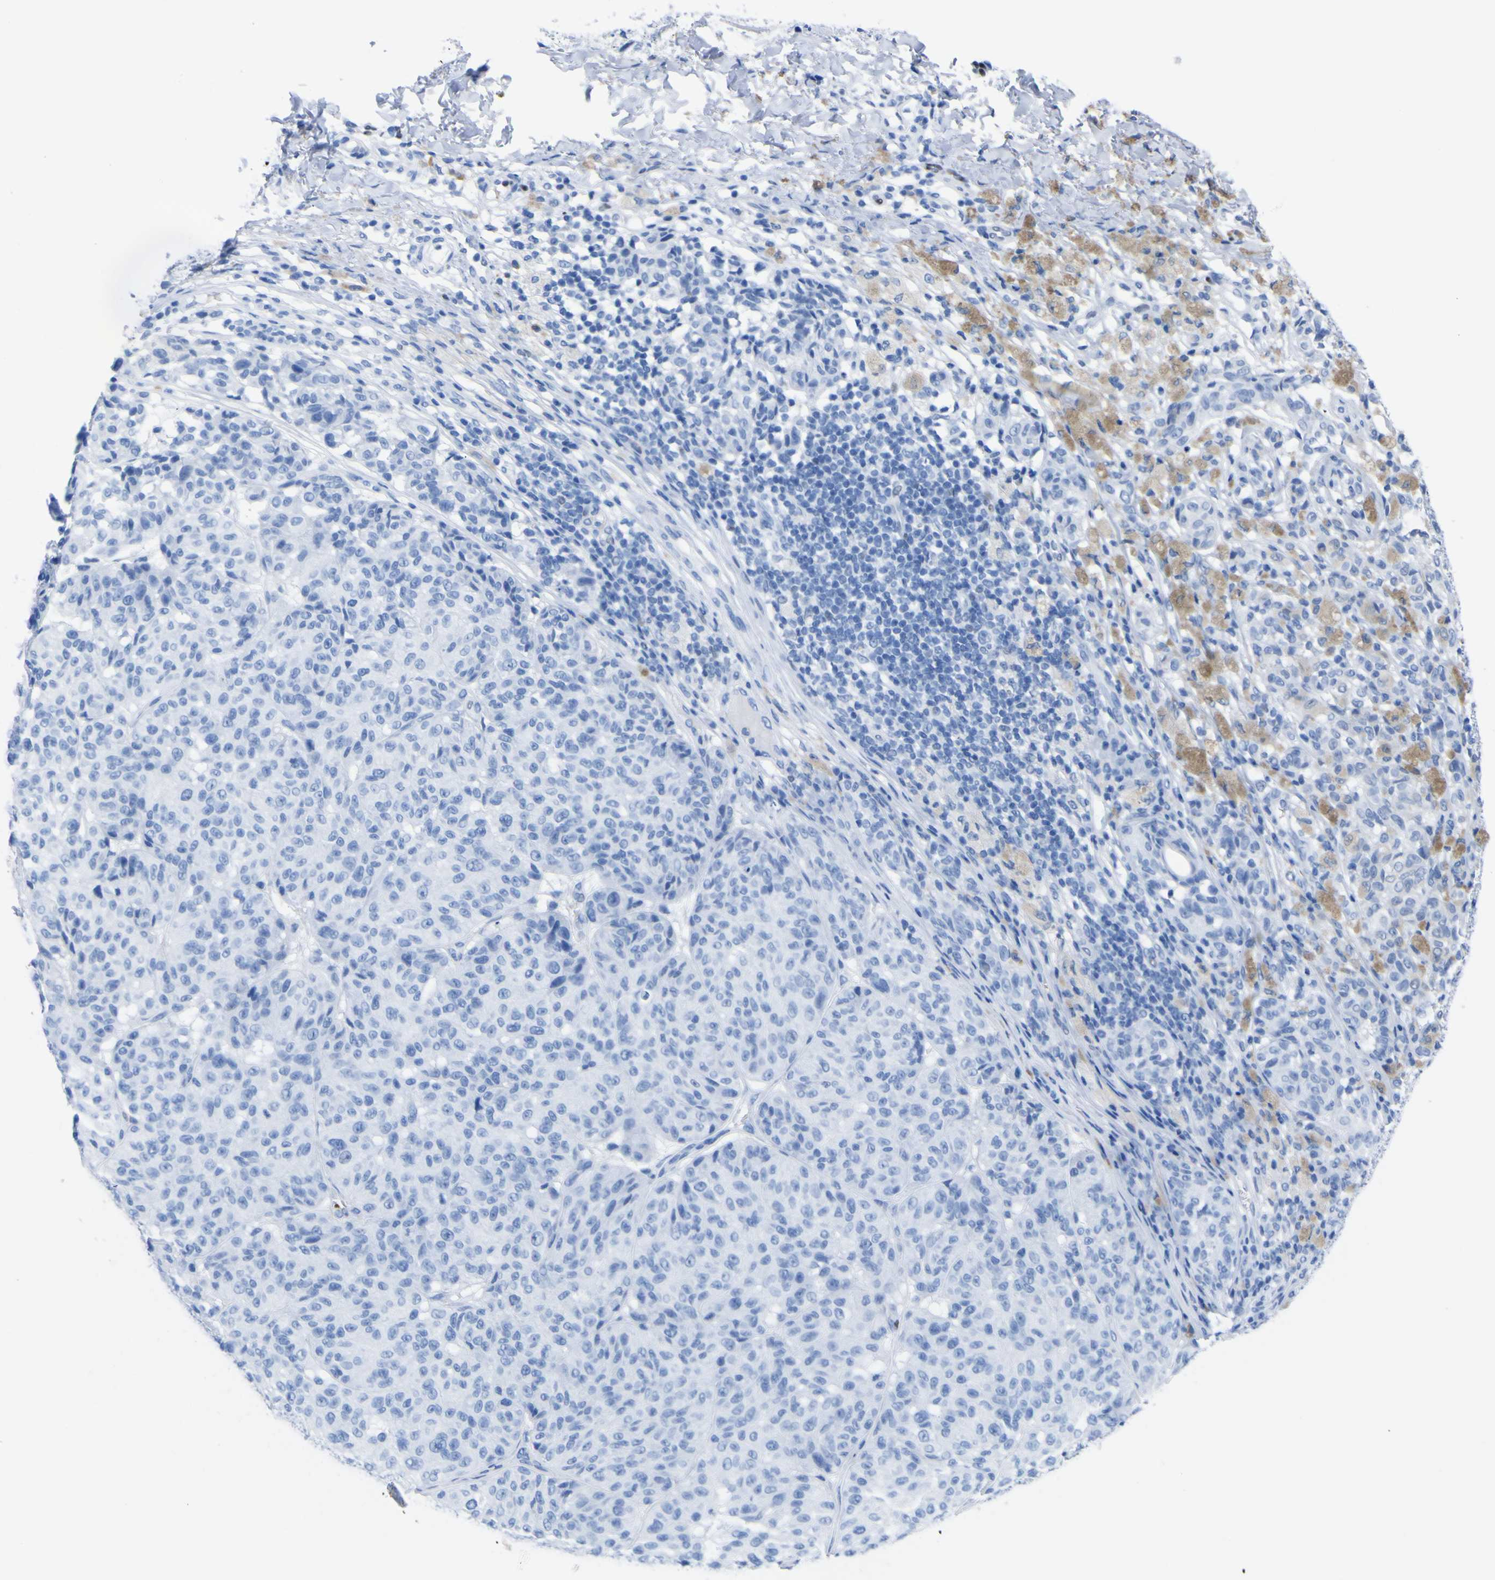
{"staining": {"intensity": "negative", "quantity": "none", "location": "none"}, "tissue": "melanoma", "cell_type": "Tumor cells", "image_type": "cancer", "snomed": [{"axis": "morphology", "description": "Malignant melanoma, NOS"}, {"axis": "topography", "description": "Skin"}], "caption": "A photomicrograph of human melanoma is negative for staining in tumor cells.", "gene": "DACH1", "patient": {"sex": "female", "age": 46}}